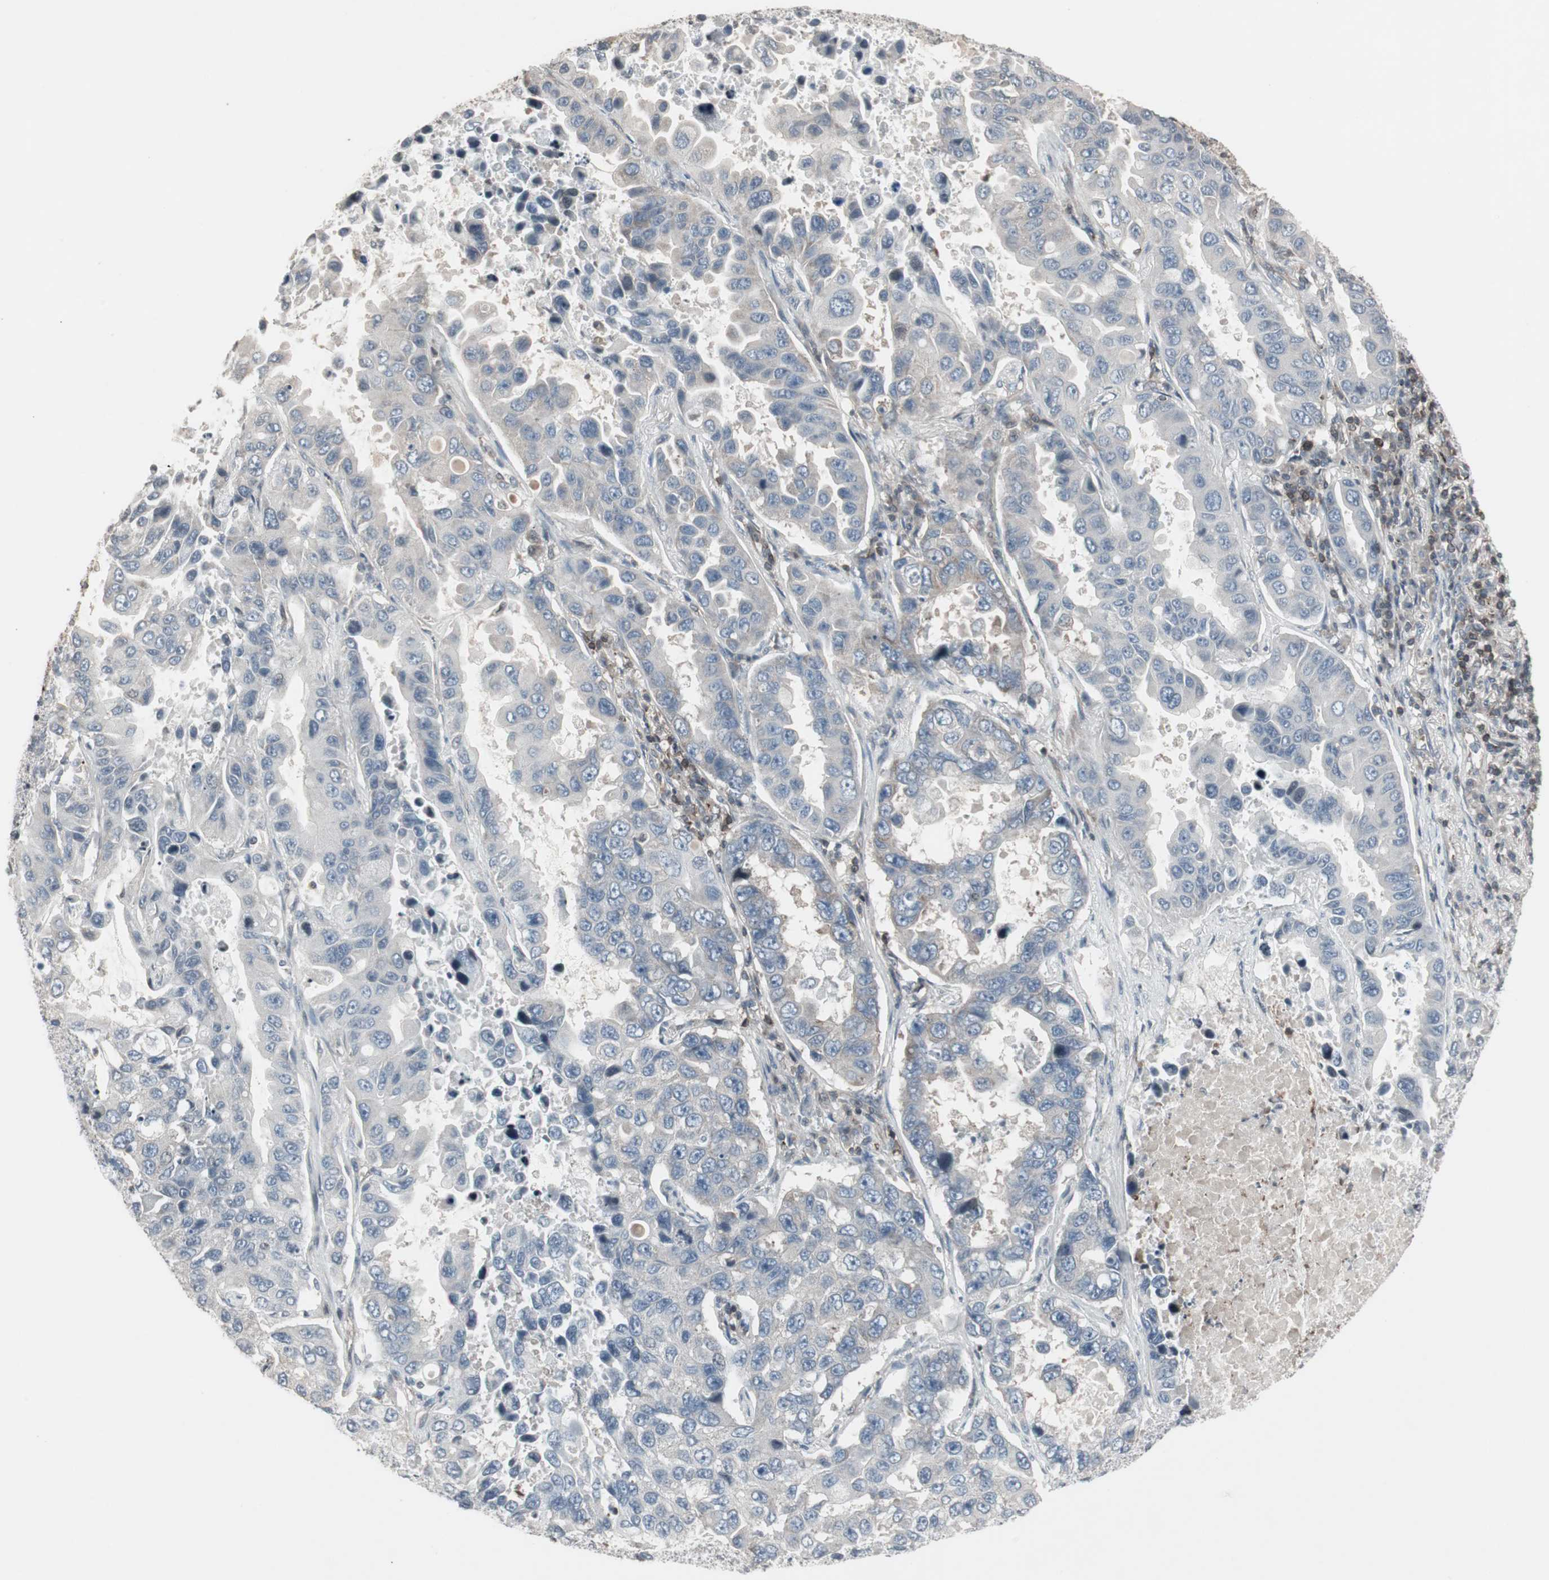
{"staining": {"intensity": "negative", "quantity": "none", "location": "none"}, "tissue": "lung cancer", "cell_type": "Tumor cells", "image_type": "cancer", "snomed": [{"axis": "morphology", "description": "Adenocarcinoma, NOS"}, {"axis": "topography", "description": "Lung"}], "caption": "There is no significant positivity in tumor cells of lung cancer (adenocarcinoma). (Stains: DAB (3,3'-diaminobenzidine) immunohistochemistry with hematoxylin counter stain, Microscopy: brightfield microscopy at high magnification).", "gene": "ARHGEF1", "patient": {"sex": "male", "age": 64}}